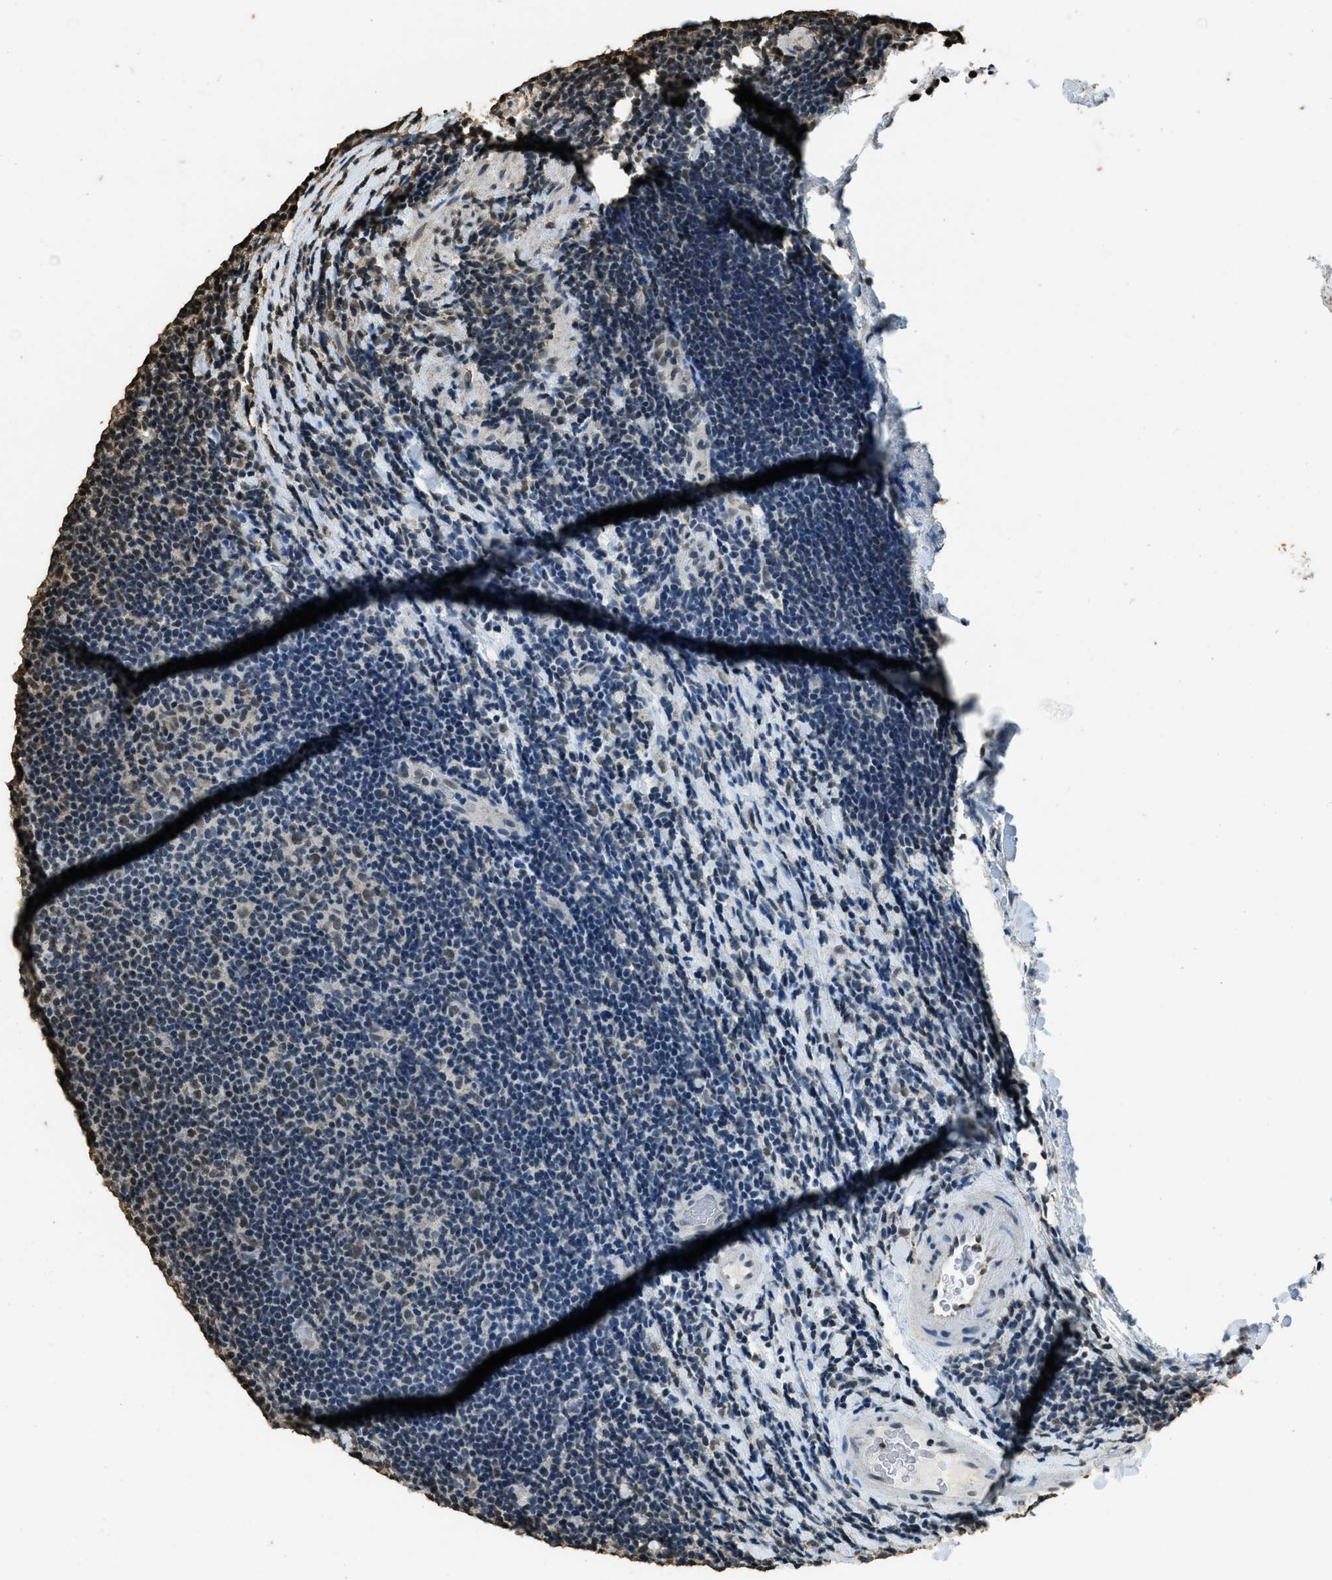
{"staining": {"intensity": "weak", "quantity": "<25%", "location": "nuclear"}, "tissue": "lymphoma", "cell_type": "Tumor cells", "image_type": "cancer", "snomed": [{"axis": "morphology", "description": "Malignant lymphoma, non-Hodgkin's type, Low grade"}, {"axis": "topography", "description": "Lymph node"}], "caption": "The image exhibits no significant expression in tumor cells of low-grade malignant lymphoma, non-Hodgkin's type.", "gene": "MYB", "patient": {"sex": "male", "age": 83}}